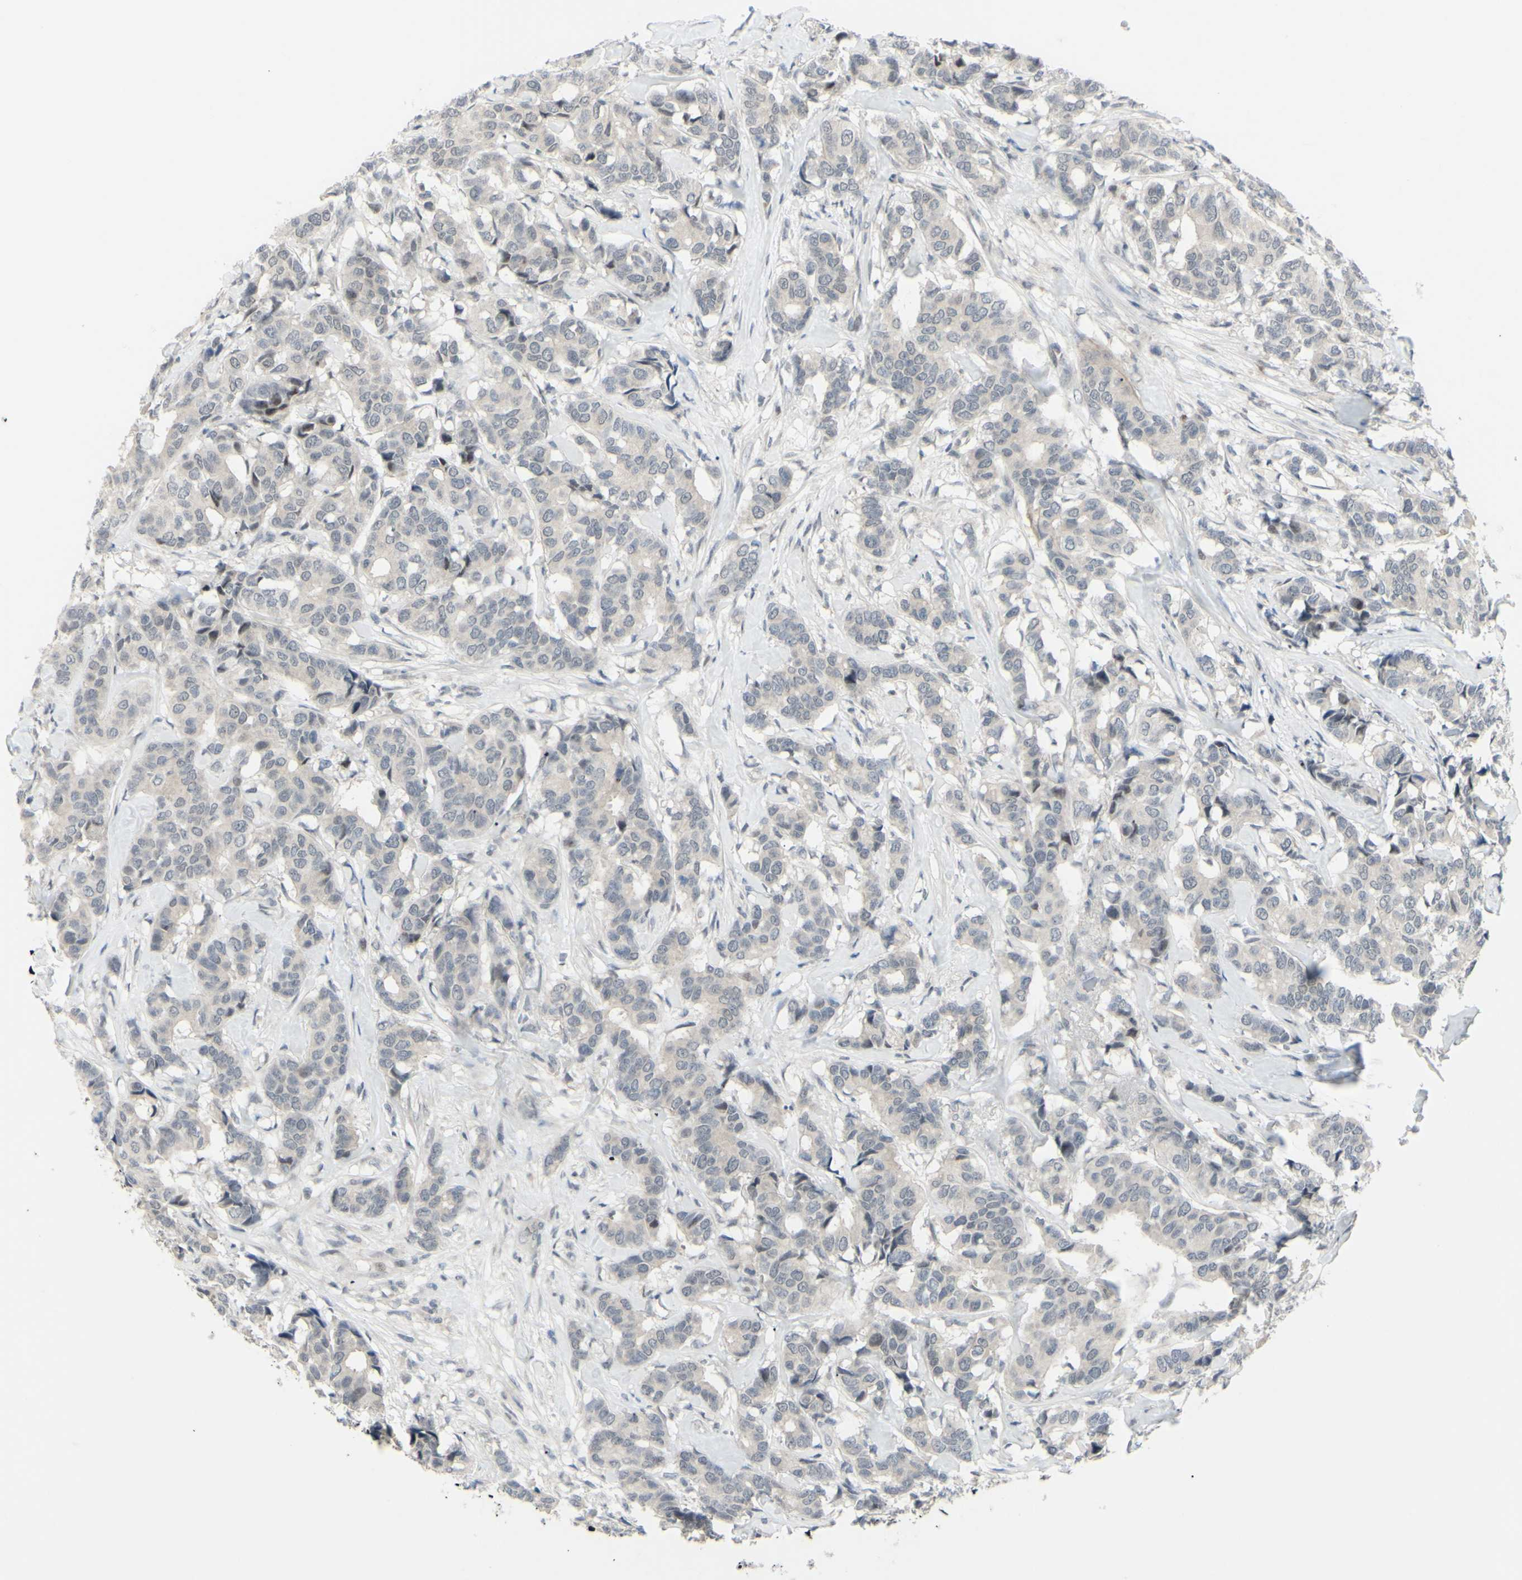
{"staining": {"intensity": "negative", "quantity": "none", "location": "none"}, "tissue": "breast cancer", "cell_type": "Tumor cells", "image_type": "cancer", "snomed": [{"axis": "morphology", "description": "Duct carcinoma"}, {"axis": "topography", "description": "Breast"}], "caption": "Immunohistochemistry (IHC) photomicrograph of neoplastic tissue: infiltrating ductal carcinoma (breast) stained with DAB displays no significant protein staining in tumor cells.", "gene": "ETNK1", "patient": {"sex": "female", "age": 87}}